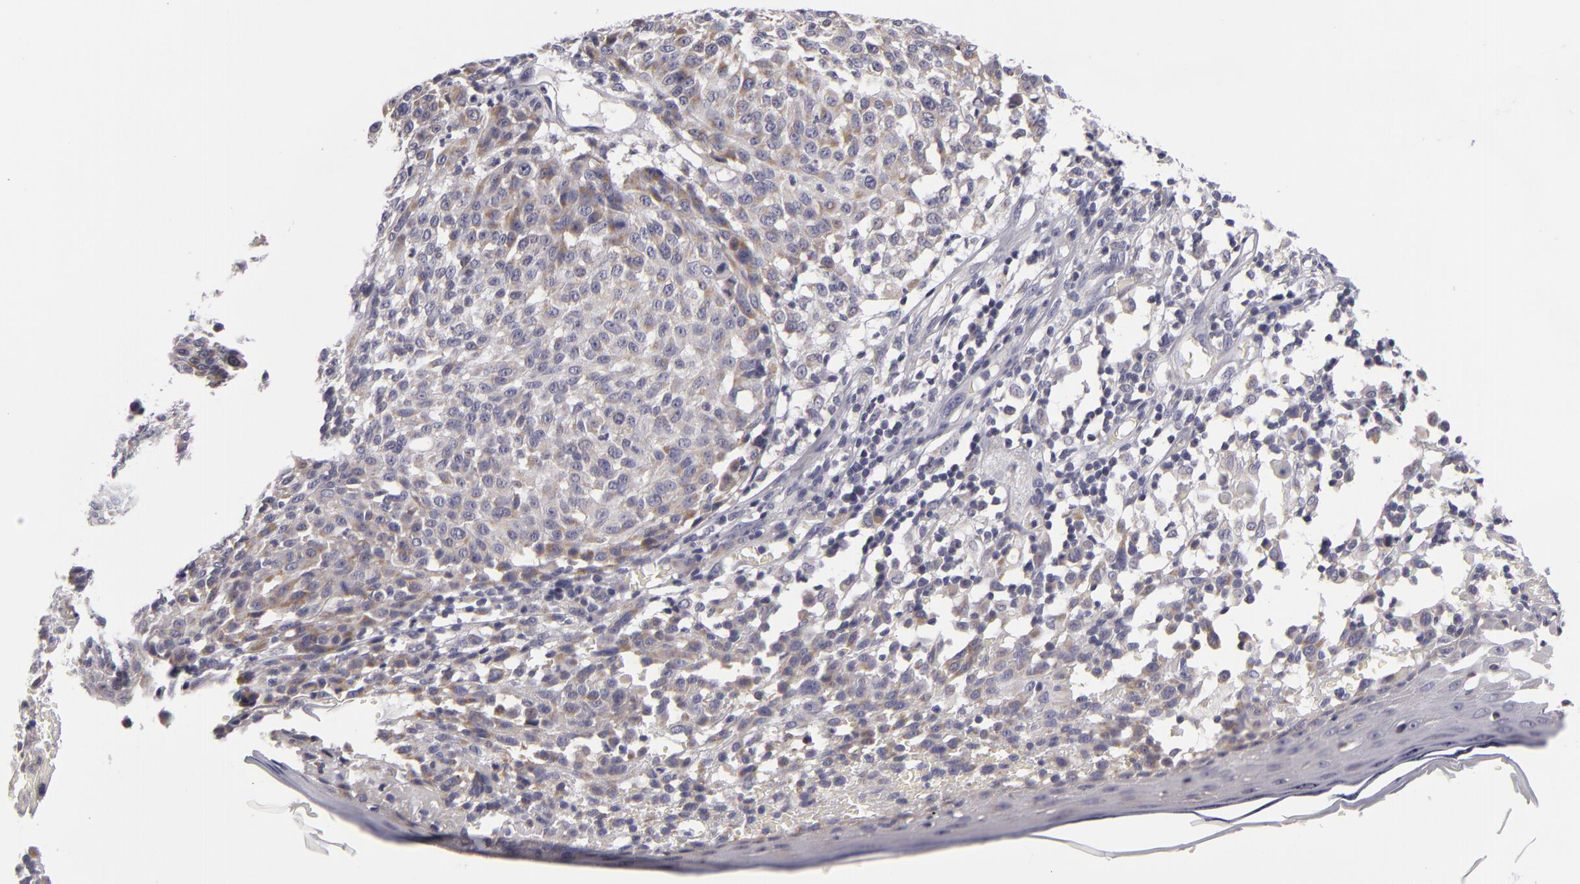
{"staining": {"intensity": "weak", "quantity": "25%-75%", "location": "cytoplasmic/membranous"}, "tissue": "melanoma", "cell_type": "Tumor cells", "image_type": "cancer", "snomed": [{"axis": "morphology", "description": "Malignant melanoma, NOS"}, {"axis": "topography", "description": "Skin"}], "caption": "Immunohistochemical staining of melanoma demonstrates weak cytoplasmic/membranous protein expression in about 25%-75% of tumor cells.", "gene": "ATP2B3", "patient": {"sex": "female", "age": 49}}